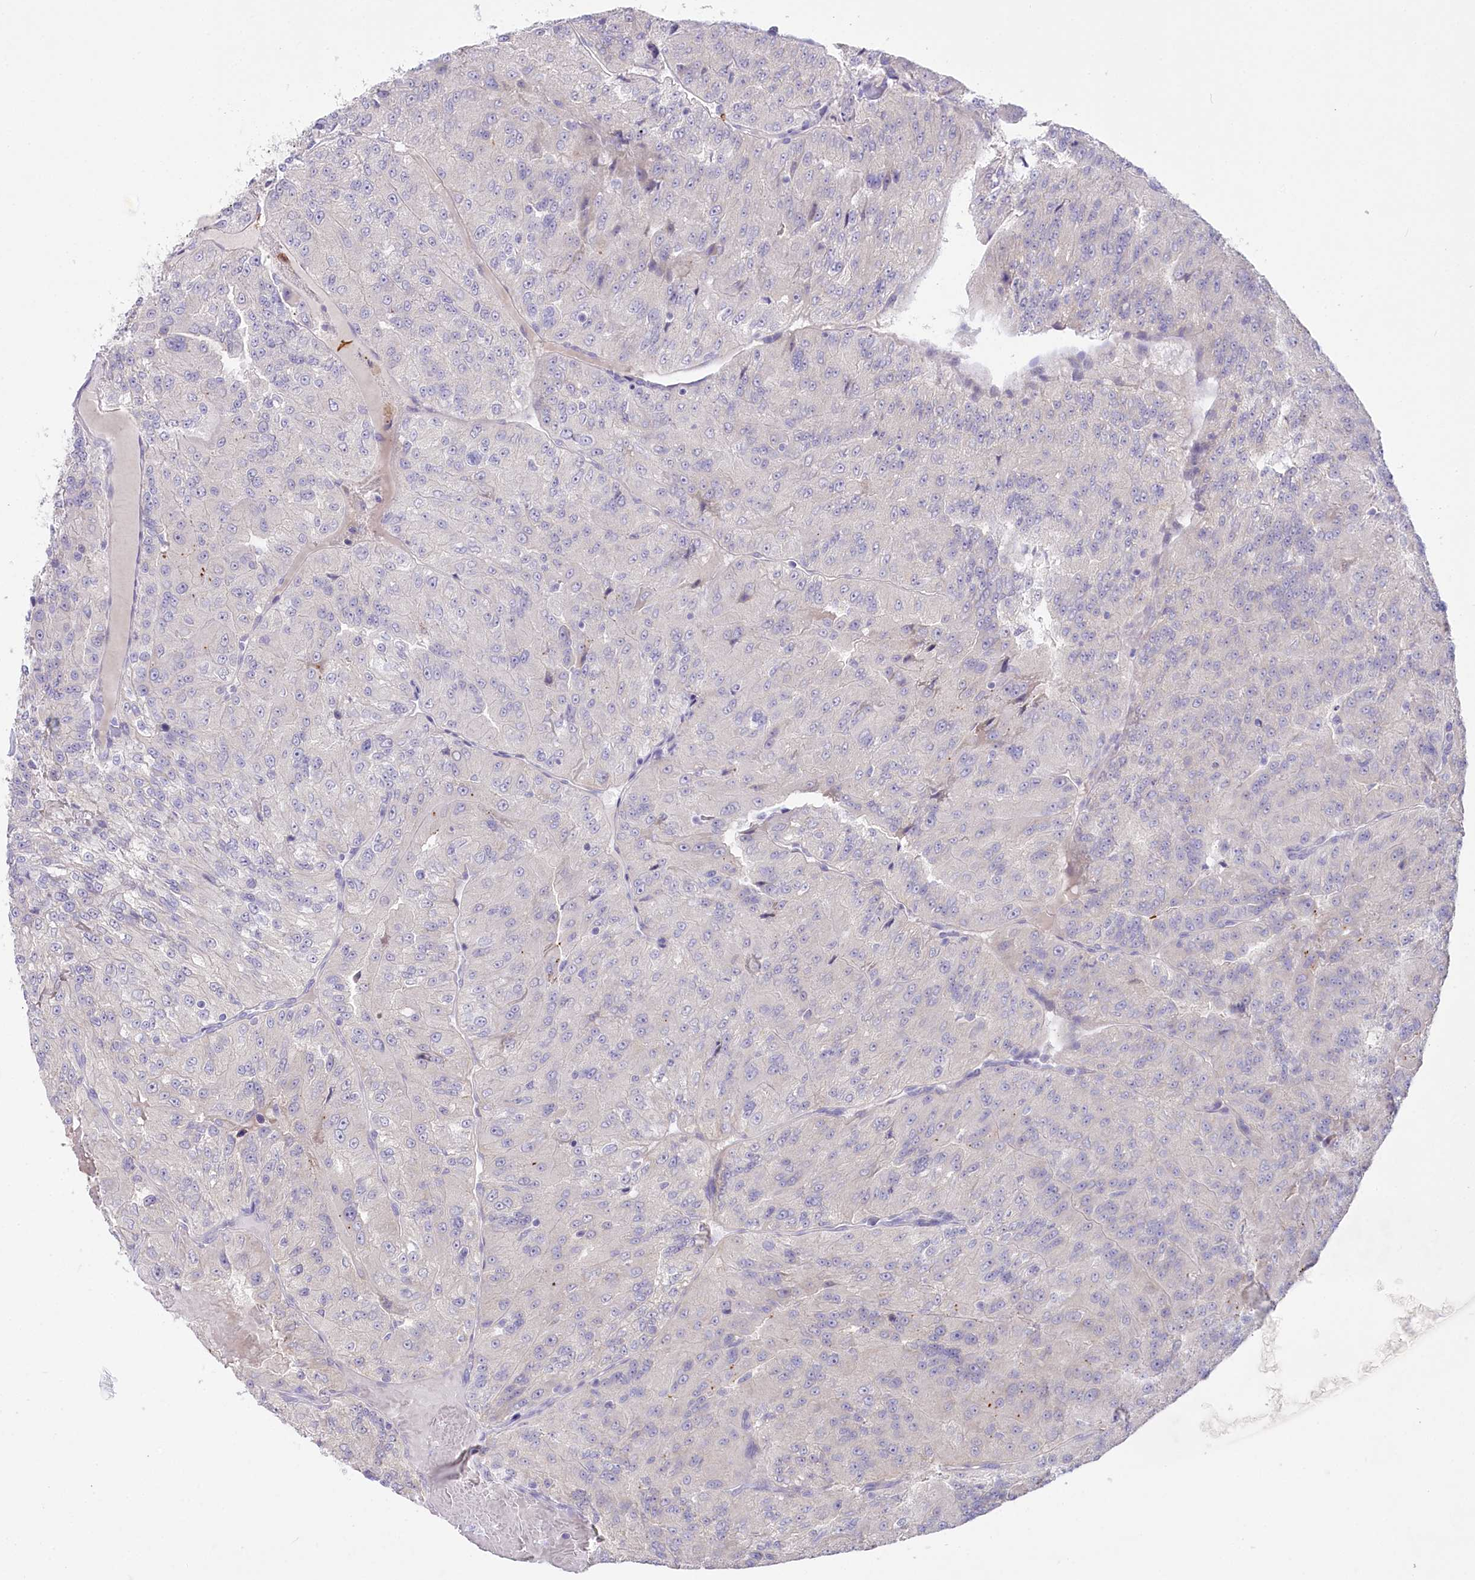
{"staining": {"intensity": "negative", "quantity": "none", "location": "none"}, "tissue": "renal cancer", "cell_type": "Tumor cells", "image_type": "cancer", "snomed": [{"axis": "morphology", "description": "Adenocarcinoma, NOS"}, {"axis": "topography", "description": "Kidney"}], "caption": "High power microscopy photomicrograph of an IHC histopathology image of renal adenocarcinoma, revealing no significant expression in tumor cells.", "gene": "MYOZ1", "patient": {"sex": "female", "age": 63}}